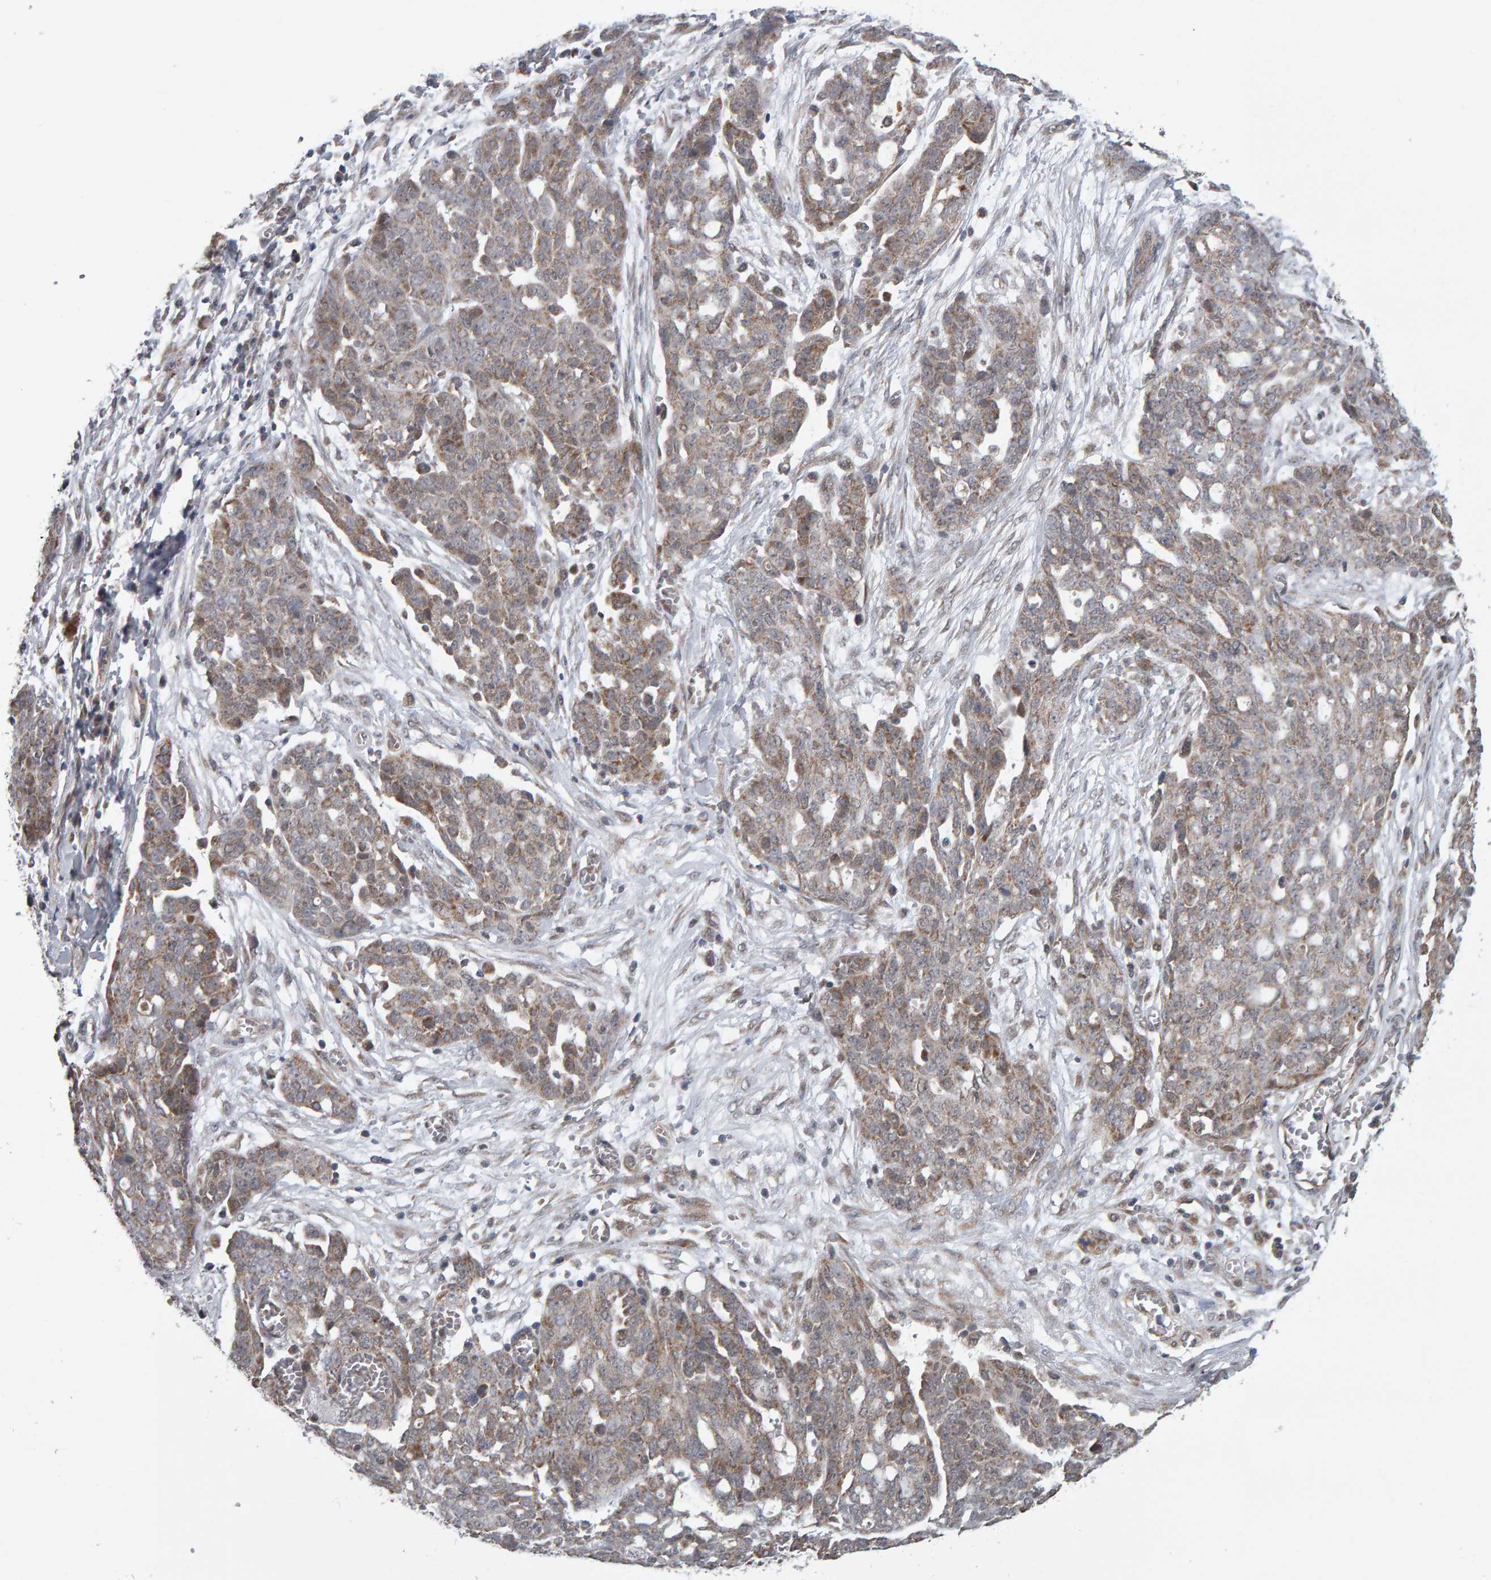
{"staining": {"intensity": "moderate", "quantity": ">75%", "location": "cytoplasmic/membranous"}, "tissue": "ovarian cancer", "cell_type": "Tumor cells", "image_type": "cancer", "snomed": [{"axis": "morphology", "description": "Cystadenocarcinoma, serous, NOS"}, {"axis": "topography", "description": "Soft tissue"}, {"axis": "topography", "description": "Ovary"}], "caption": "Ovarian cancer (serous cystadenocarcinoma) stained for a protein (brown) shows moderate cytoplasmic/membranous positive staining in approximately >75% of tumor cells.", "gene": "DAP3", "patient": {"sex": "female", "age": 57}}